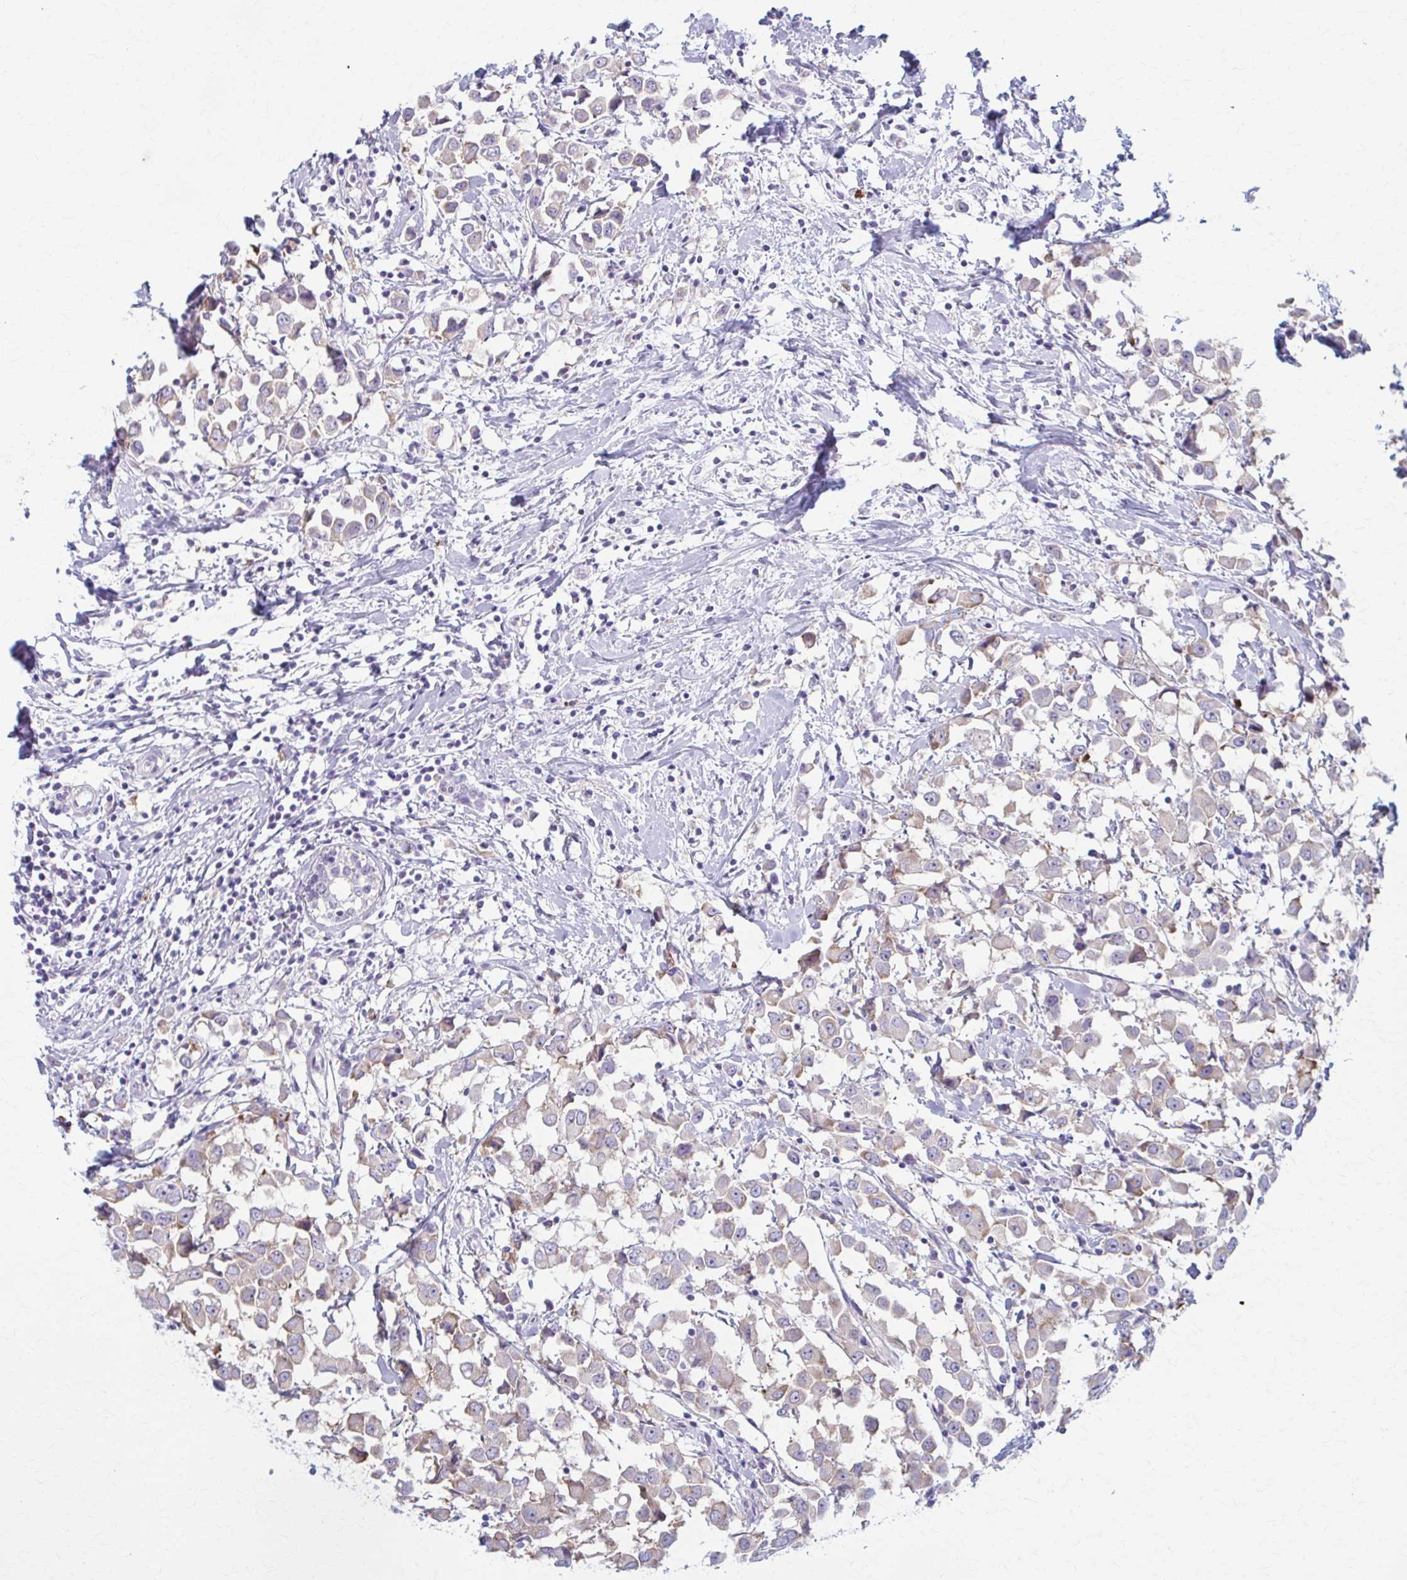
{"staining": {"intensity": "negative", "quantity": "none", "location": "none"}, "tissue": "breast cancer", "cell_type": "Tumor cells", "image_type": "cancer", "snomed": [{"axis": "morphology", "description": "Duct carcinoma"}, {"axis": "topography", "description": "Breast"}], "caption": "Tumor cells are negative for brown protein staining in breast cancer.", "gene": "PRKRA", "patient": {"sex": "female", "age": 61}}